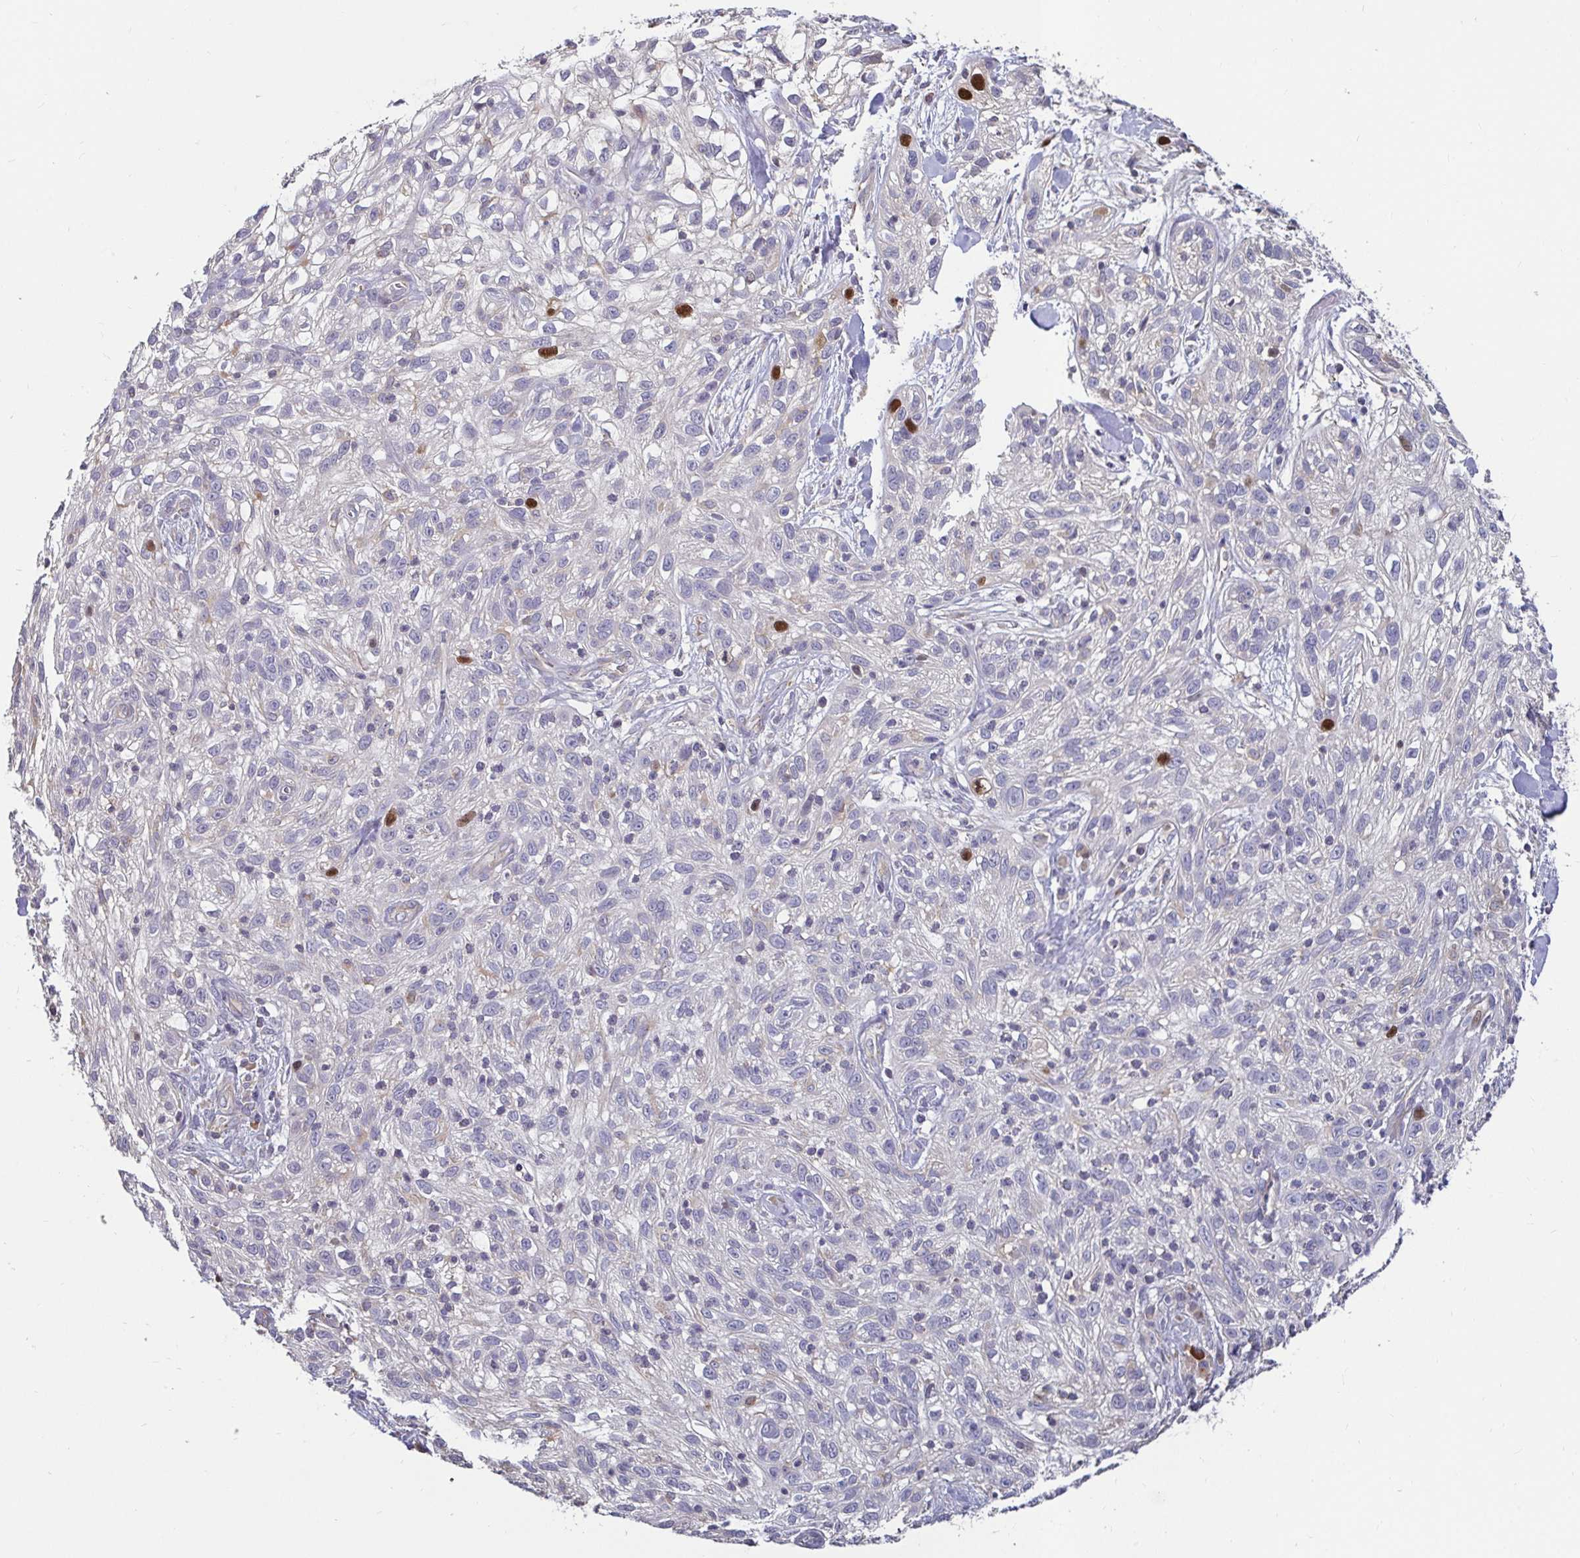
{"staining": {"intensity": "strong", "quantity": "<25%", "location": "nuclear"}, "tissue": "skin cancer", "cell_type": "Tumor cells", "image_type": "cancer", "snomed": [{"axis": "morphology", "description": "Squamous cell carcinoma, NOS"}, {"axis": "topography", "description": "Skin"}], "caption": "The micrograph reveals immunohistochemical staining of skin squamous cell carcinoma. There is strong nuclear staining is seen in about <25% of tumor cells.", "gene": "ANLN", "patient": {"sex": "male", "age": 82}}